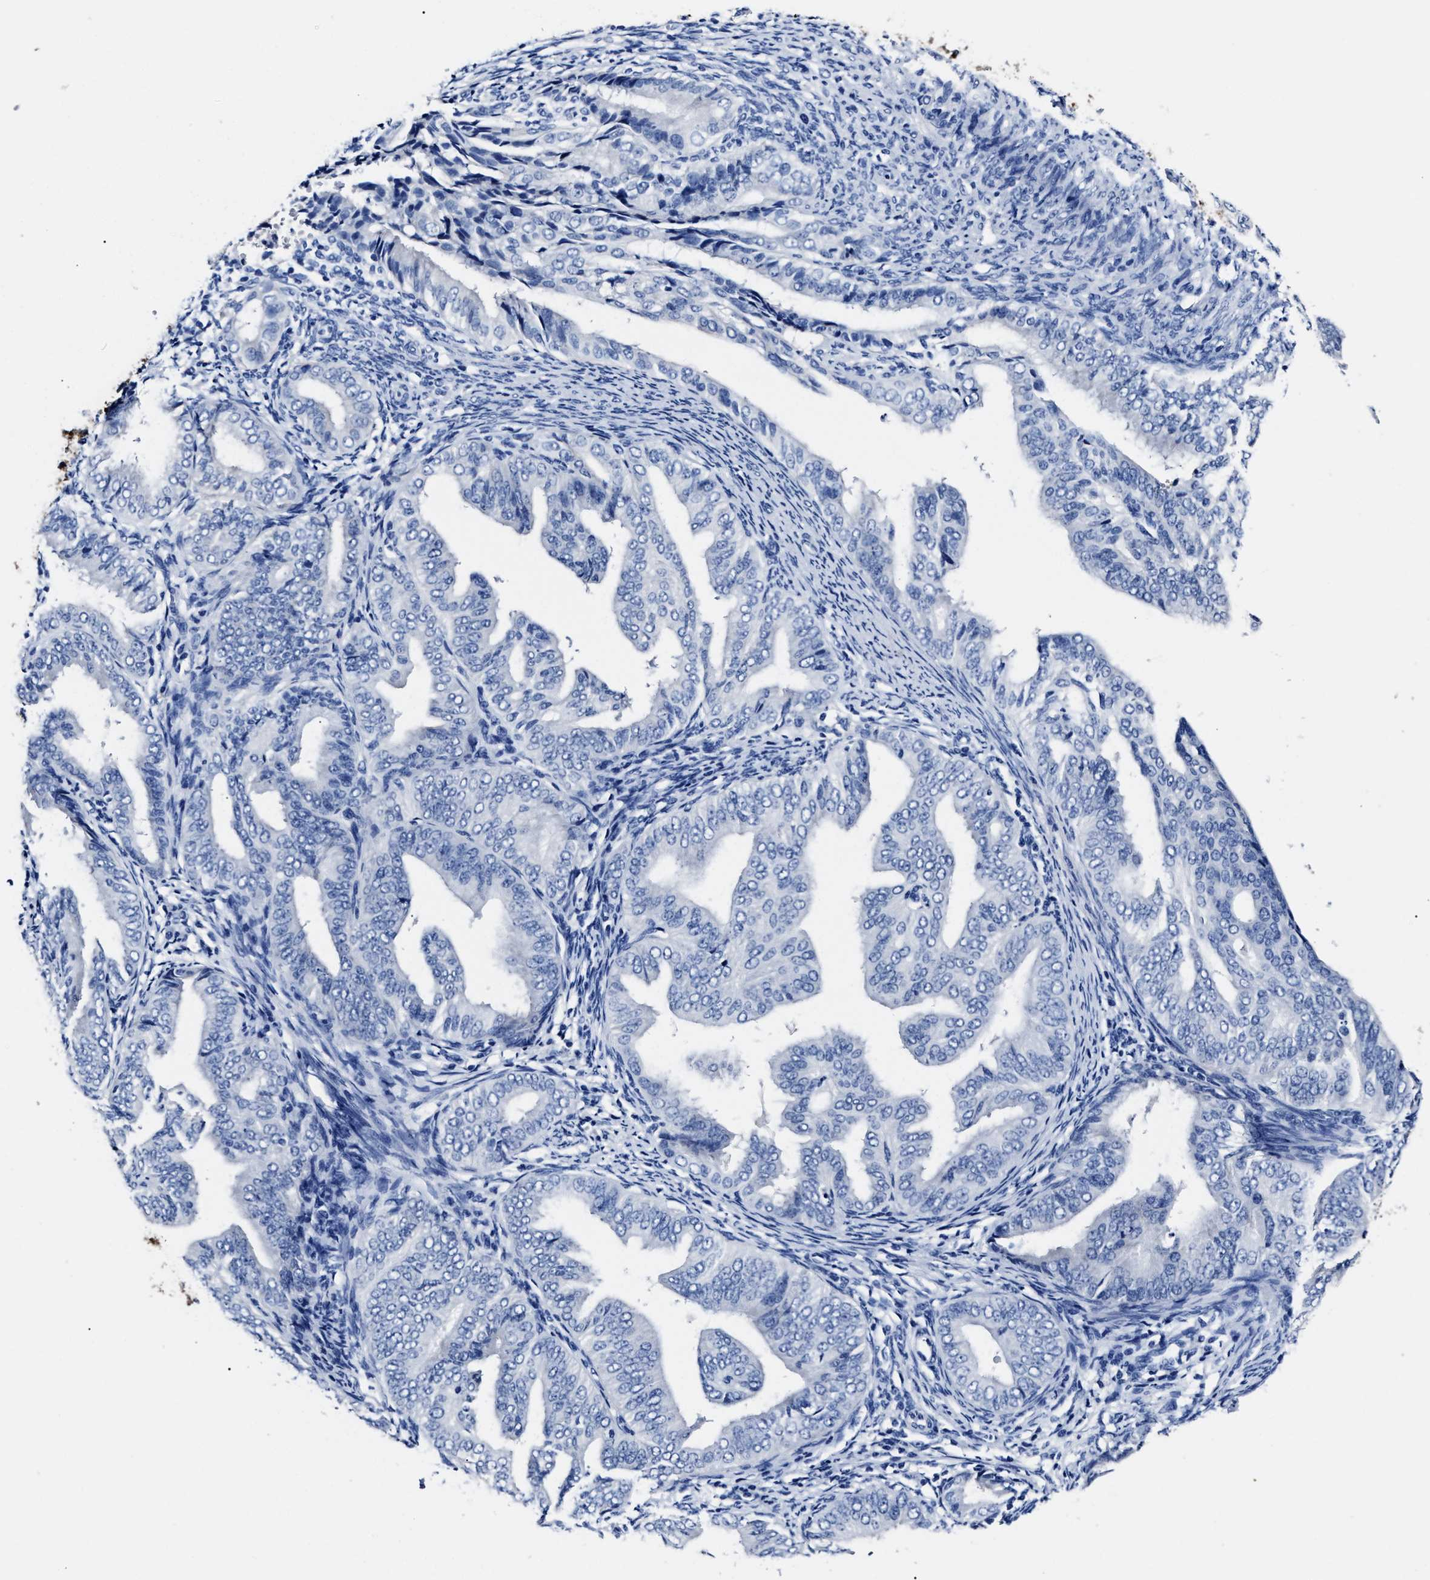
{"staining": {"intensity": "negative", "quantity": "none", "location": "none"}, "tissue": "endometrial cancer", "cell_type": "Tumor cells", "image_type": "cancer", "snomed": [{"axis": "morphology", "description": "Adenocarcinoma, NOS"}, {"axis": "topography", "description": "Endometrium"}], "caption": "There is no significant positivity in tumor cells of adenocarcinoma (endometrial). (DAB IHC, high magnification).", "gene": "ALPG", "patient": {"sex": "female", "age": 58}}